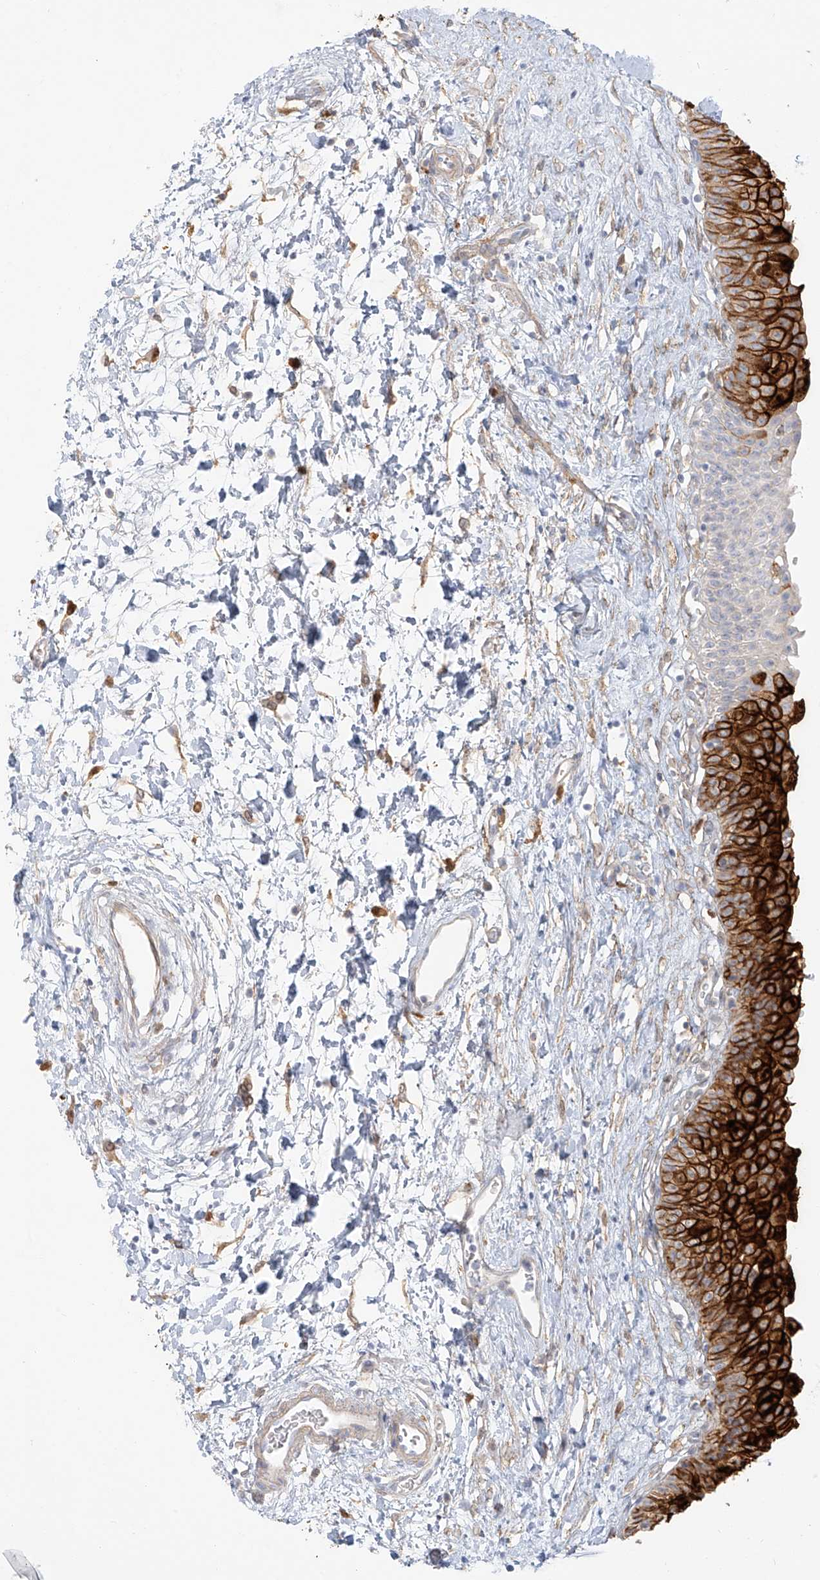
{"staining": {"intensity": "strong", "quantity": ">75%", "location": "cytoplasmic/membranous"}, "tissue": "urinary bladder", "cell_type": "Urothelial cells", "image_type": "normal", "snomed": [{"axis": "morphology", "description": "Normal tissue, NOS"}, {"axis": "topography", "description": "Urinary bladder"}], "caption": "Urinary bladder was stained to show a protein in brown. There is high levels of strong cytoplasmic/membranous positivity in approximately >75% of urothelial cells.", "gene": "UPK1B", "patient": {"sex": "male", "age": 51}}